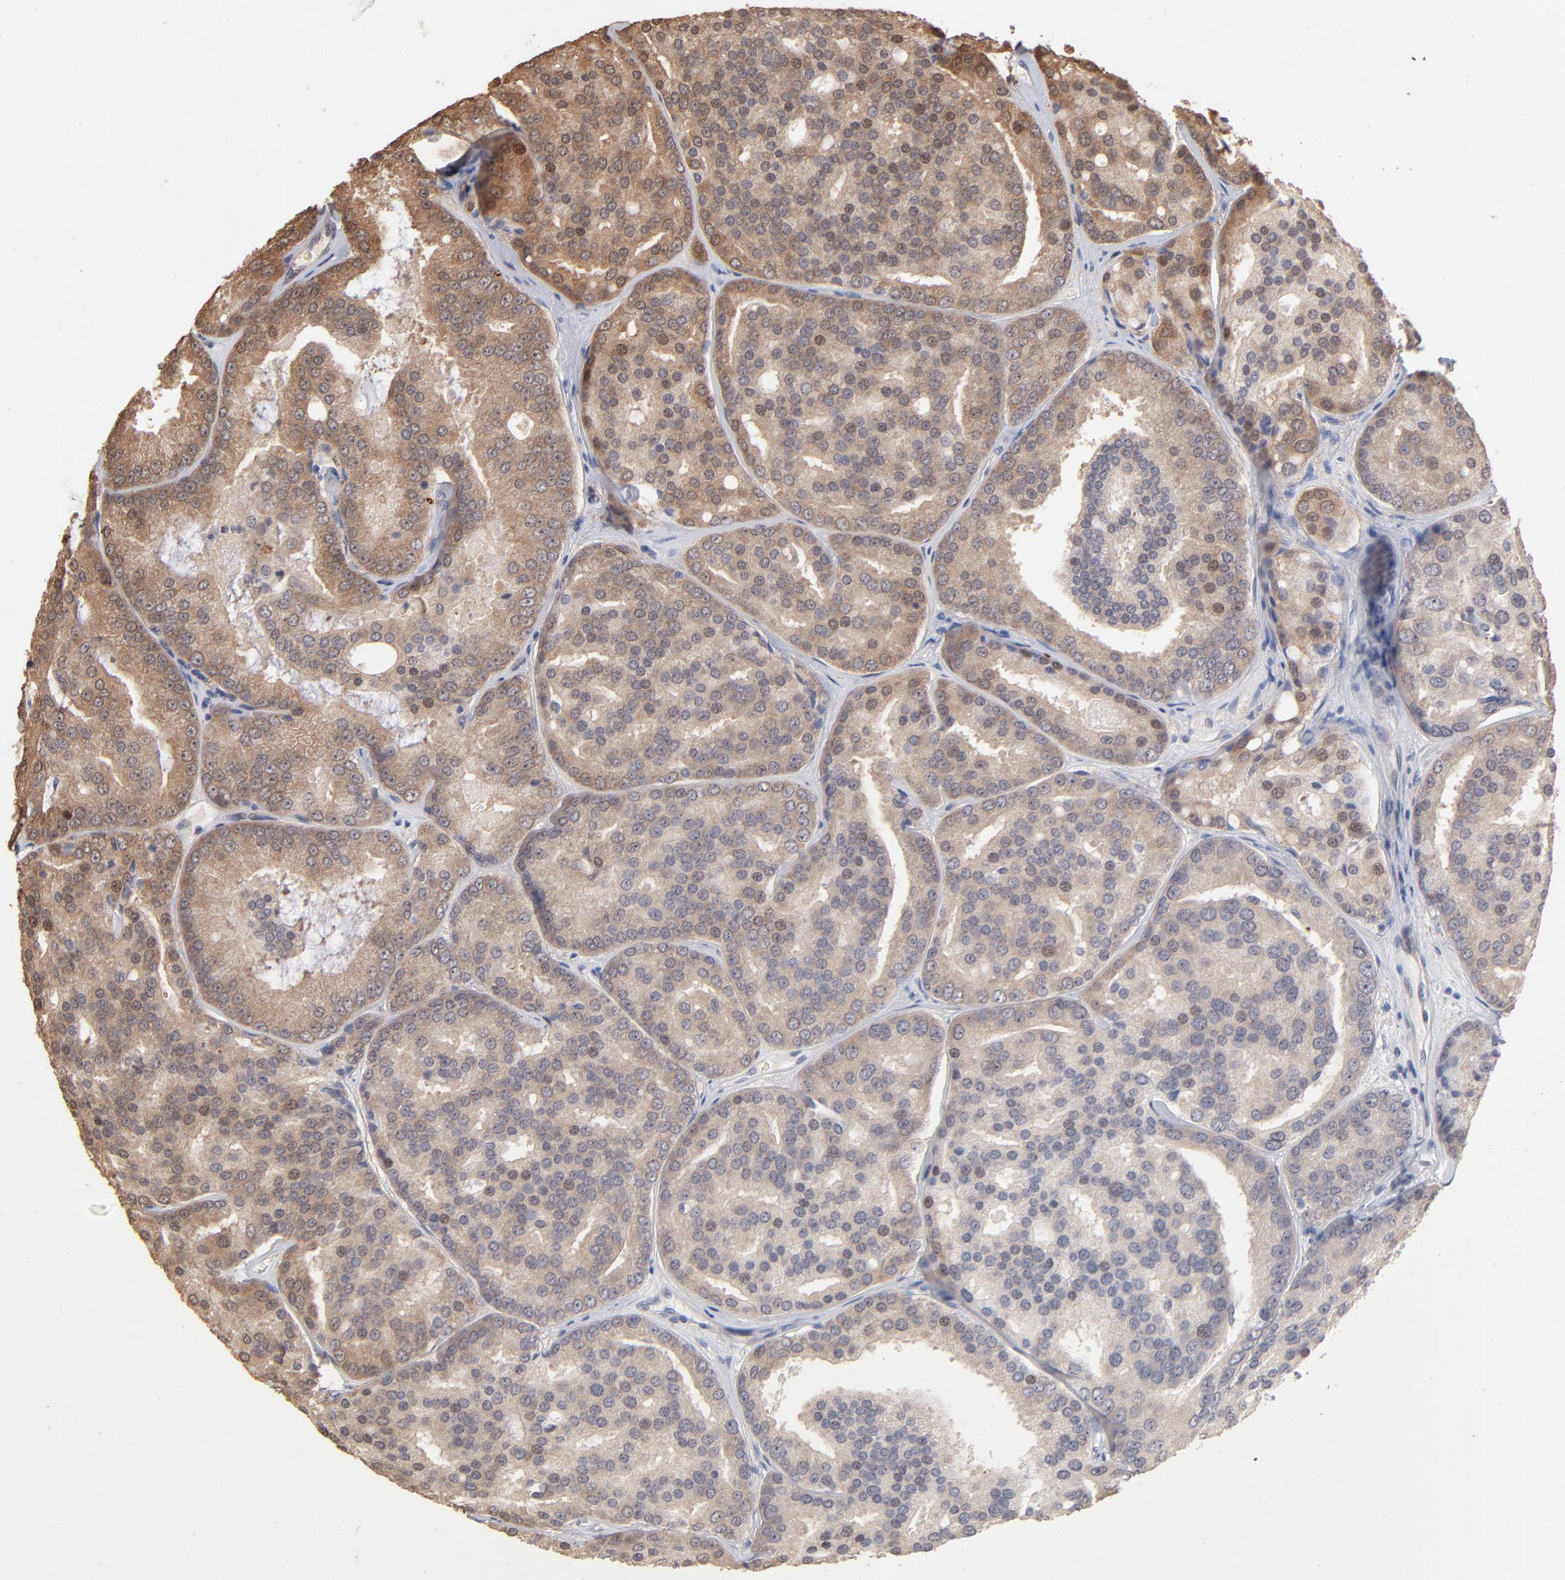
{"staining": {"intensity": "moderate", "quantity": ">75%", "location": "cytoplasmic/membranous"}, "tissue": "prostate cancer", "cell_type": "Tumor cells", "image_type": "cancer", "snomed": [{"axis": "morphology", "description": "Adenocarcinoma, High grade"}, {"axis": "topography", "description": "Prostate"}], "caption": "Protein staining reveals moderate cytoplasmic/membranous positivity in about >75% of tumor cells in prostate cancer (adenocarcinoma (high-grade)).", "gene": "MSL2", "patient": {"sex": "male", "age": 64}}